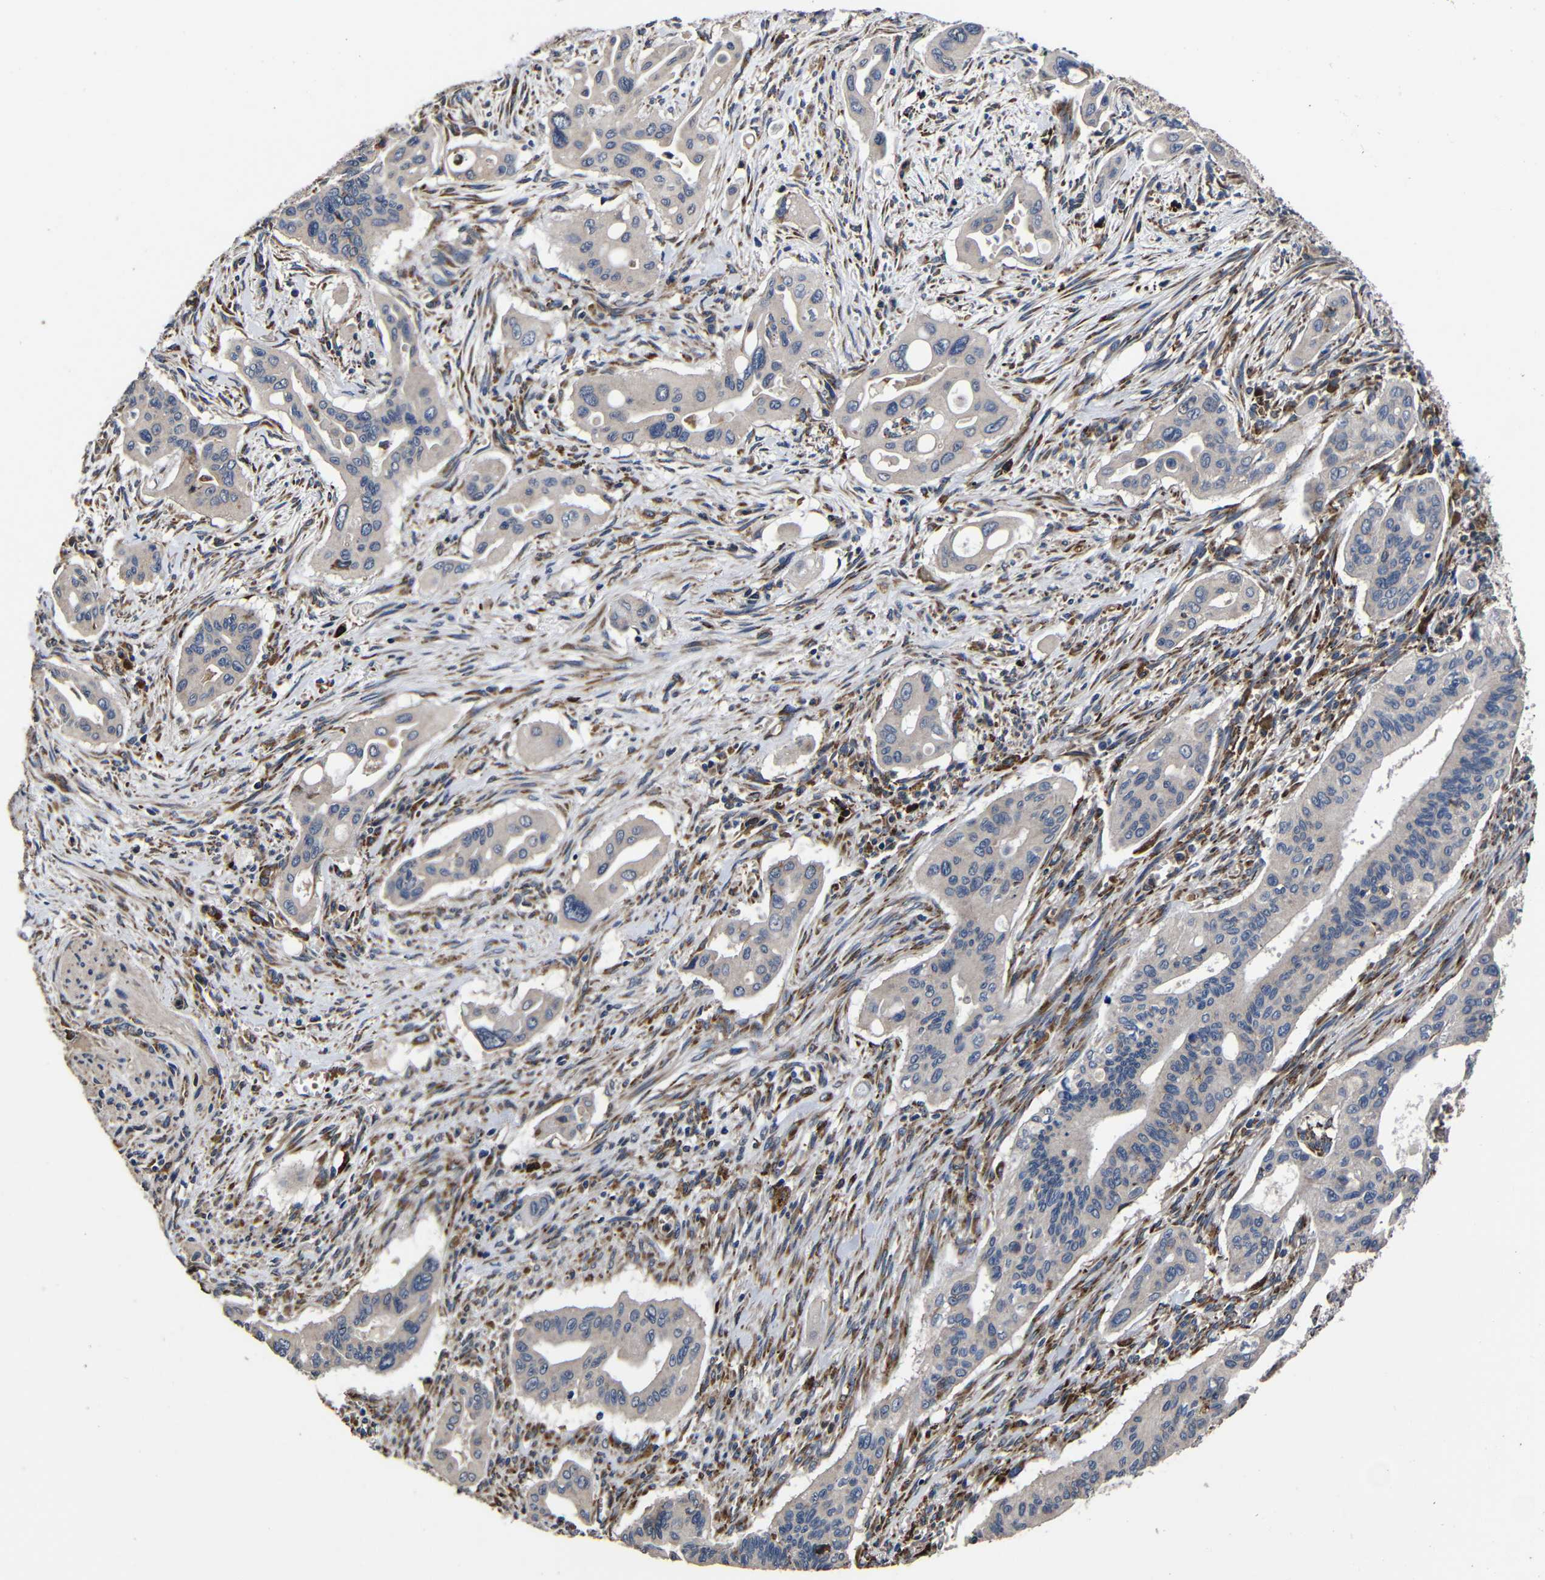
{"staining": {"intensity": "weak", "quantity": "<25%", "location": "cytoplasmic/membranous"}, "tissue": "pancreatic cancer", "cell_type": "Tumor cells", "image_type": "cancer", "snomed": [{"axis": "morphology", "description": "Adenocarcinoma, NOS"}, {"axis": "topography", "description": "Pancreas"}], "caption": "Photomicrograph shows no significant protein expression in tumor cells of pancreatic adenocarcinoma.", "gene": "SCN9A", "patient": {"sex": "male", "age": 77}}